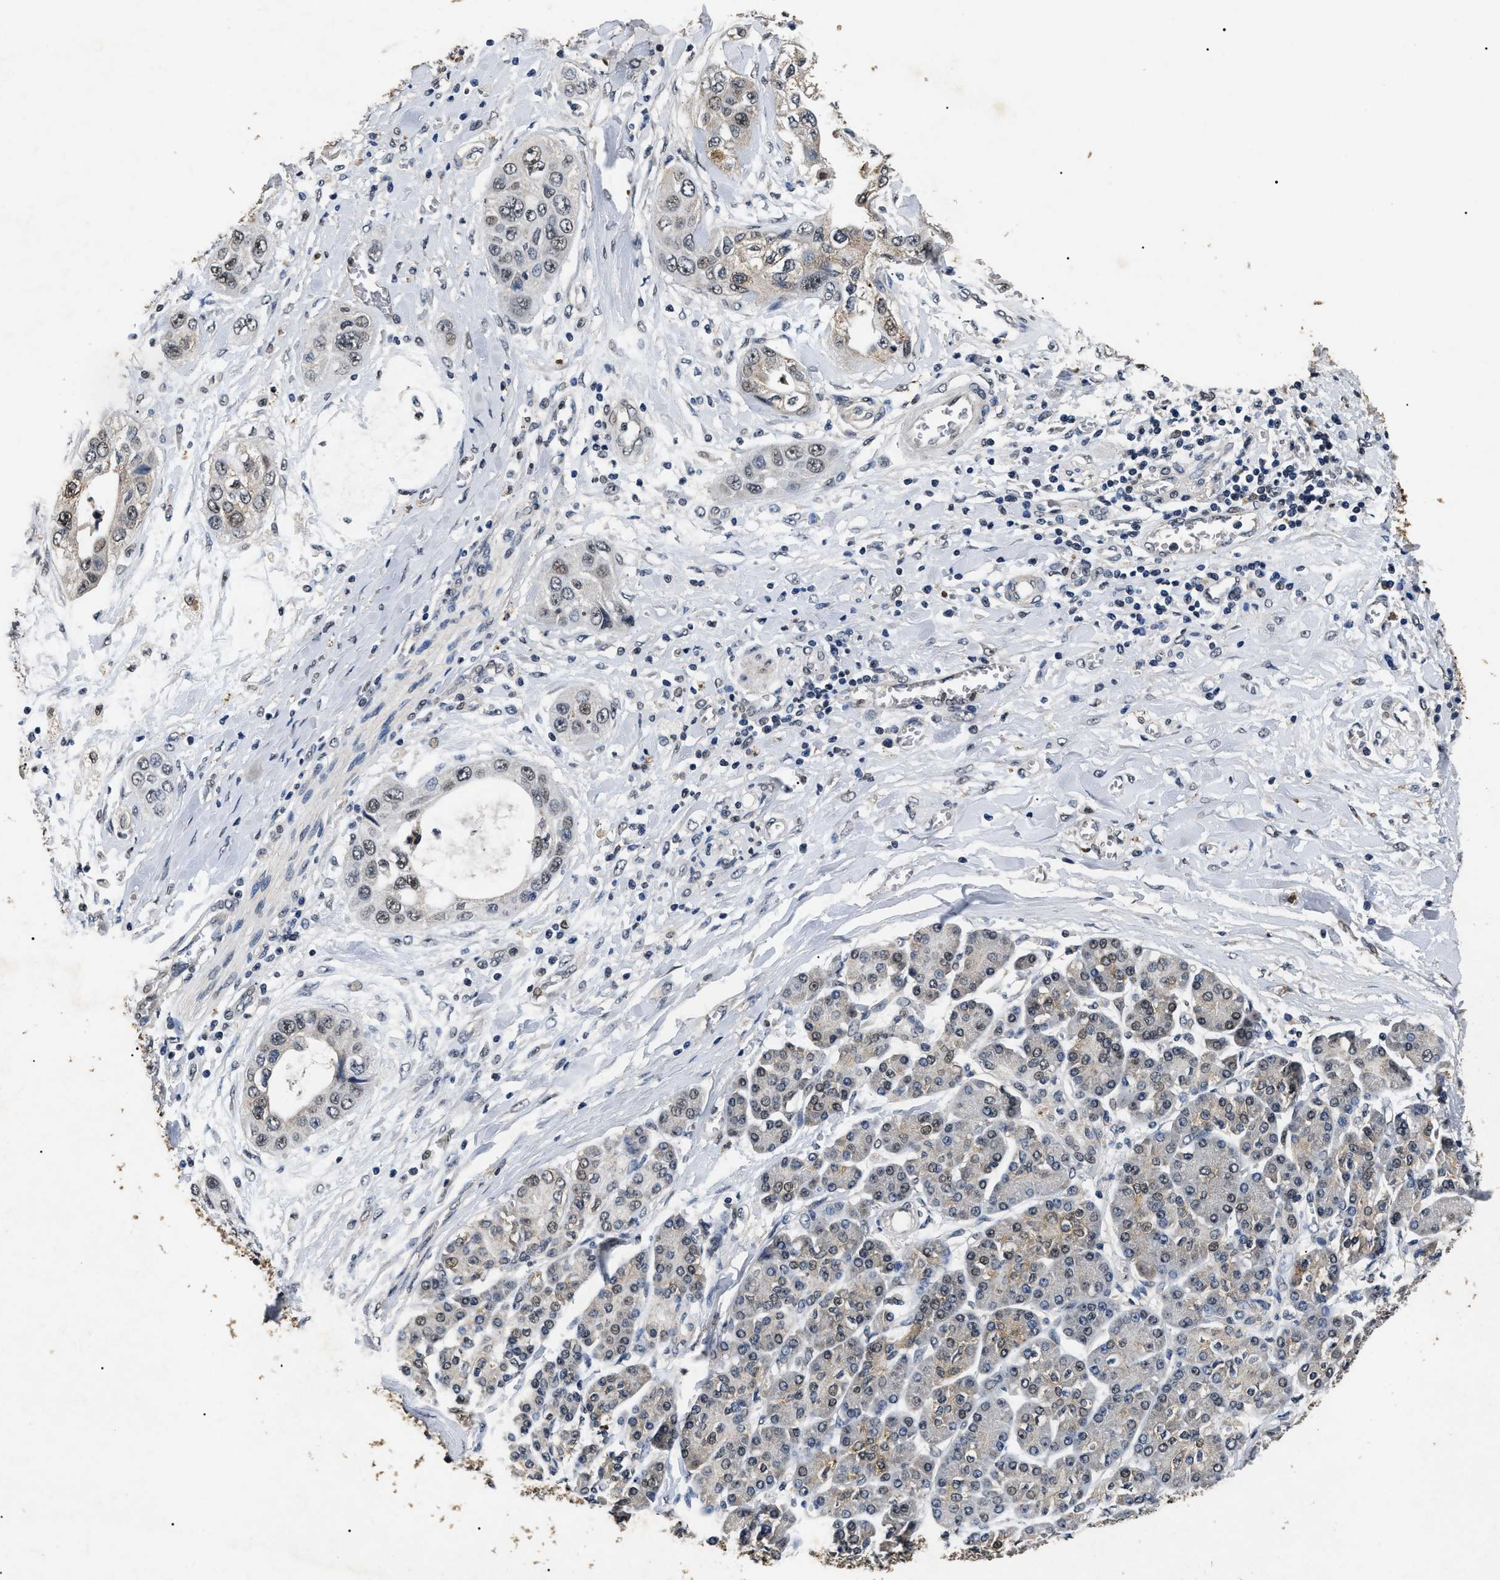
{"staining": {"intensity": "weak", "quantity": "<25%", "location": "nuclear"}, "tissue": "pancreatic cancer", "cell_type": "Tumor cells", "image_type": "cancer", "snomed": [{"axis": "morphology", "description": "Adenocarcinoma, NOS"}, {"axis": "topography", "description": "Pancreas"}], "caption": "Pancreatic cancer (adenocarcinoma) stained for a protein using immunohistochemistry (IHC) exhibits no expression tumor cells.", "gene": "ANP32E", "patient": {"sex": "female", "age": 70}}